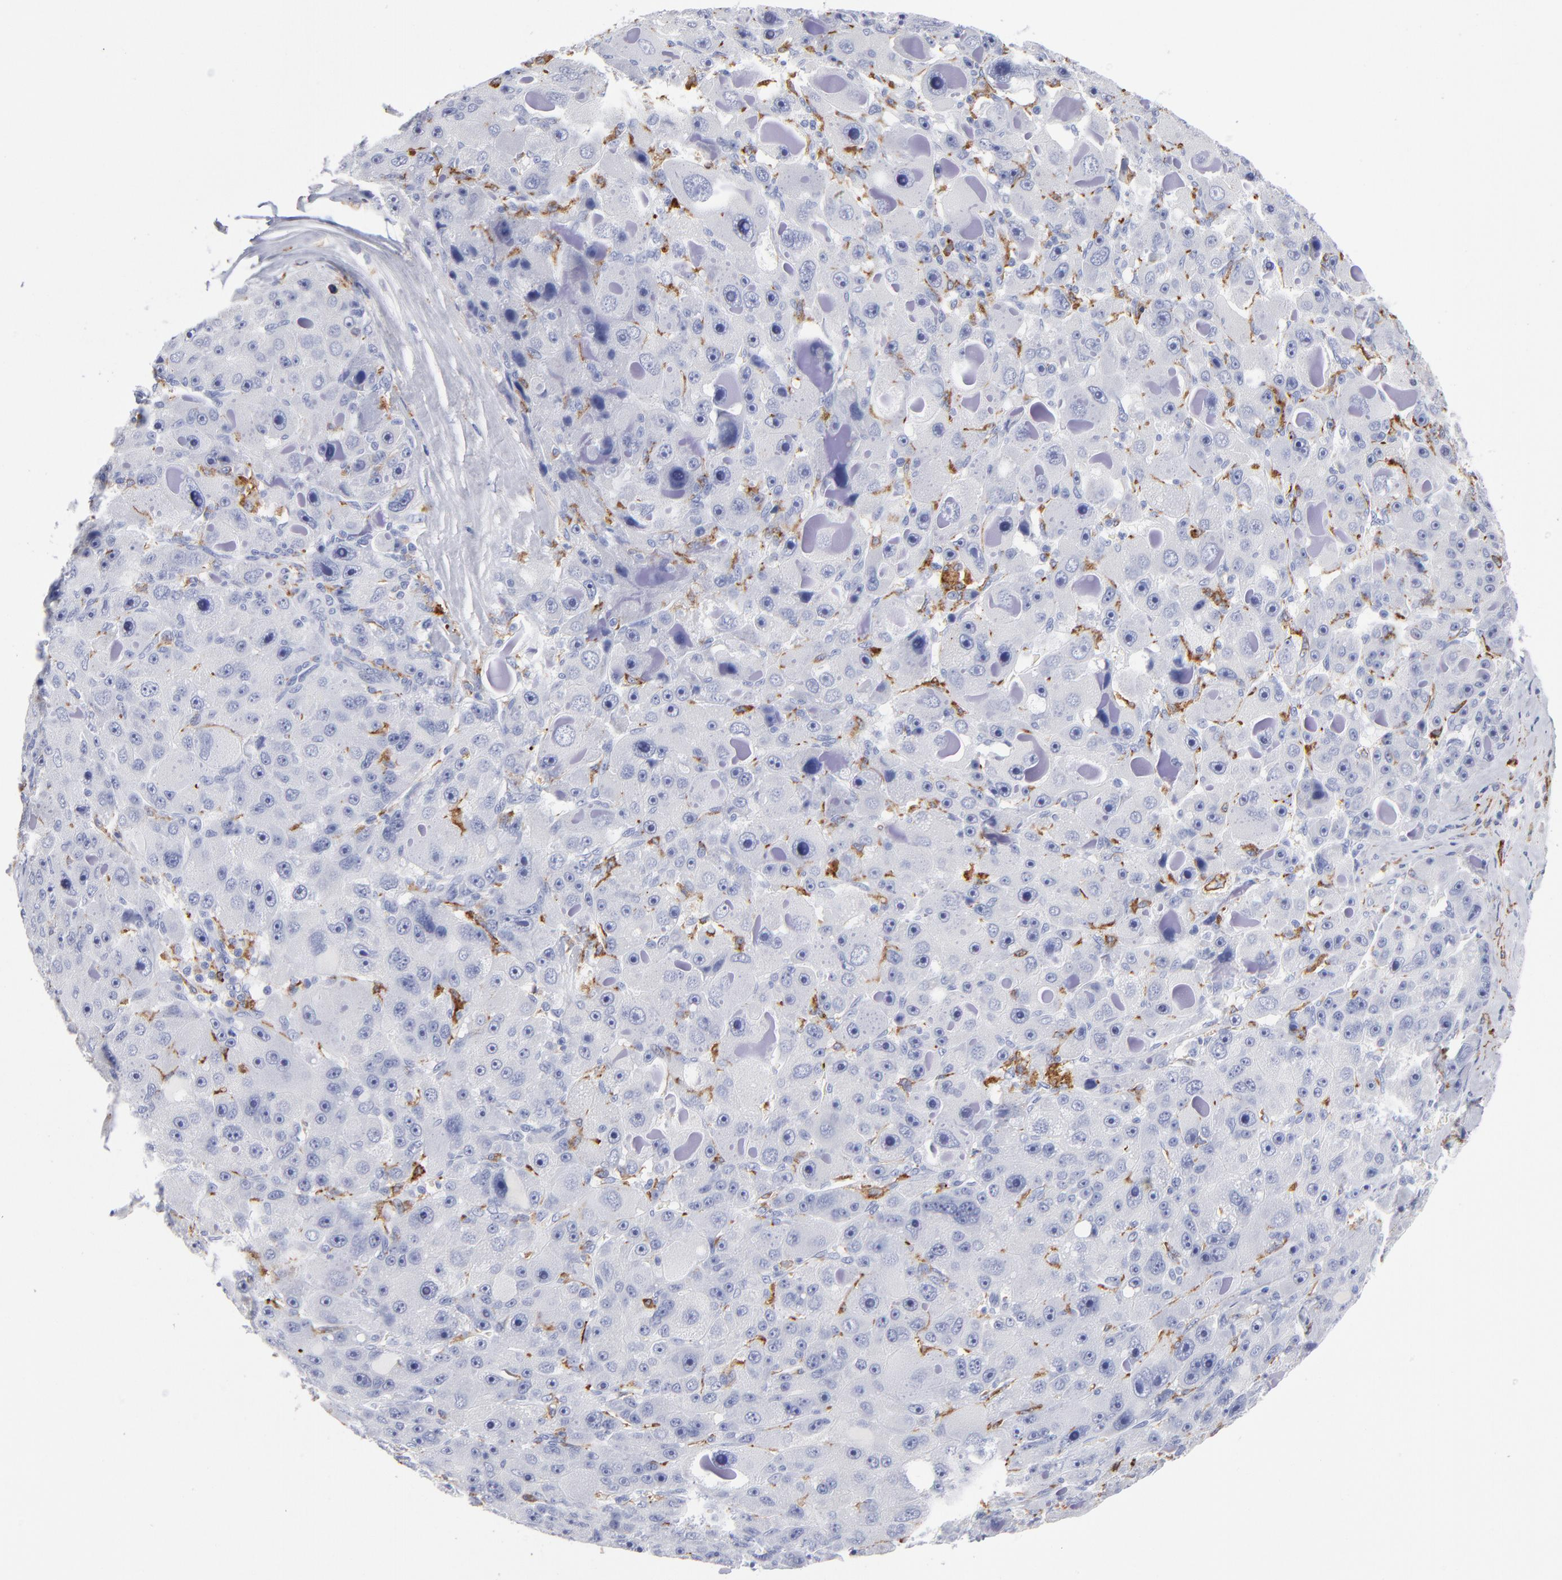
{"staining": {"intensity": "negative", "quantity": "none", "location": "none"}, "tissue": "liver cancer", "cell_type": "Tumor cells", "image_type": "cancer", "snomed": [{"axis": "morphology", "description": "Carcinoma, Hepatocellular, NOS"}, {"axis": "topography", "description": "Liver"}], "caption": "Liver cancer was stained to show a protein in brown. There is no significant expression in tumor cells.", "gene": "CD180", "patient": {"sex": "male", "age": 76}}